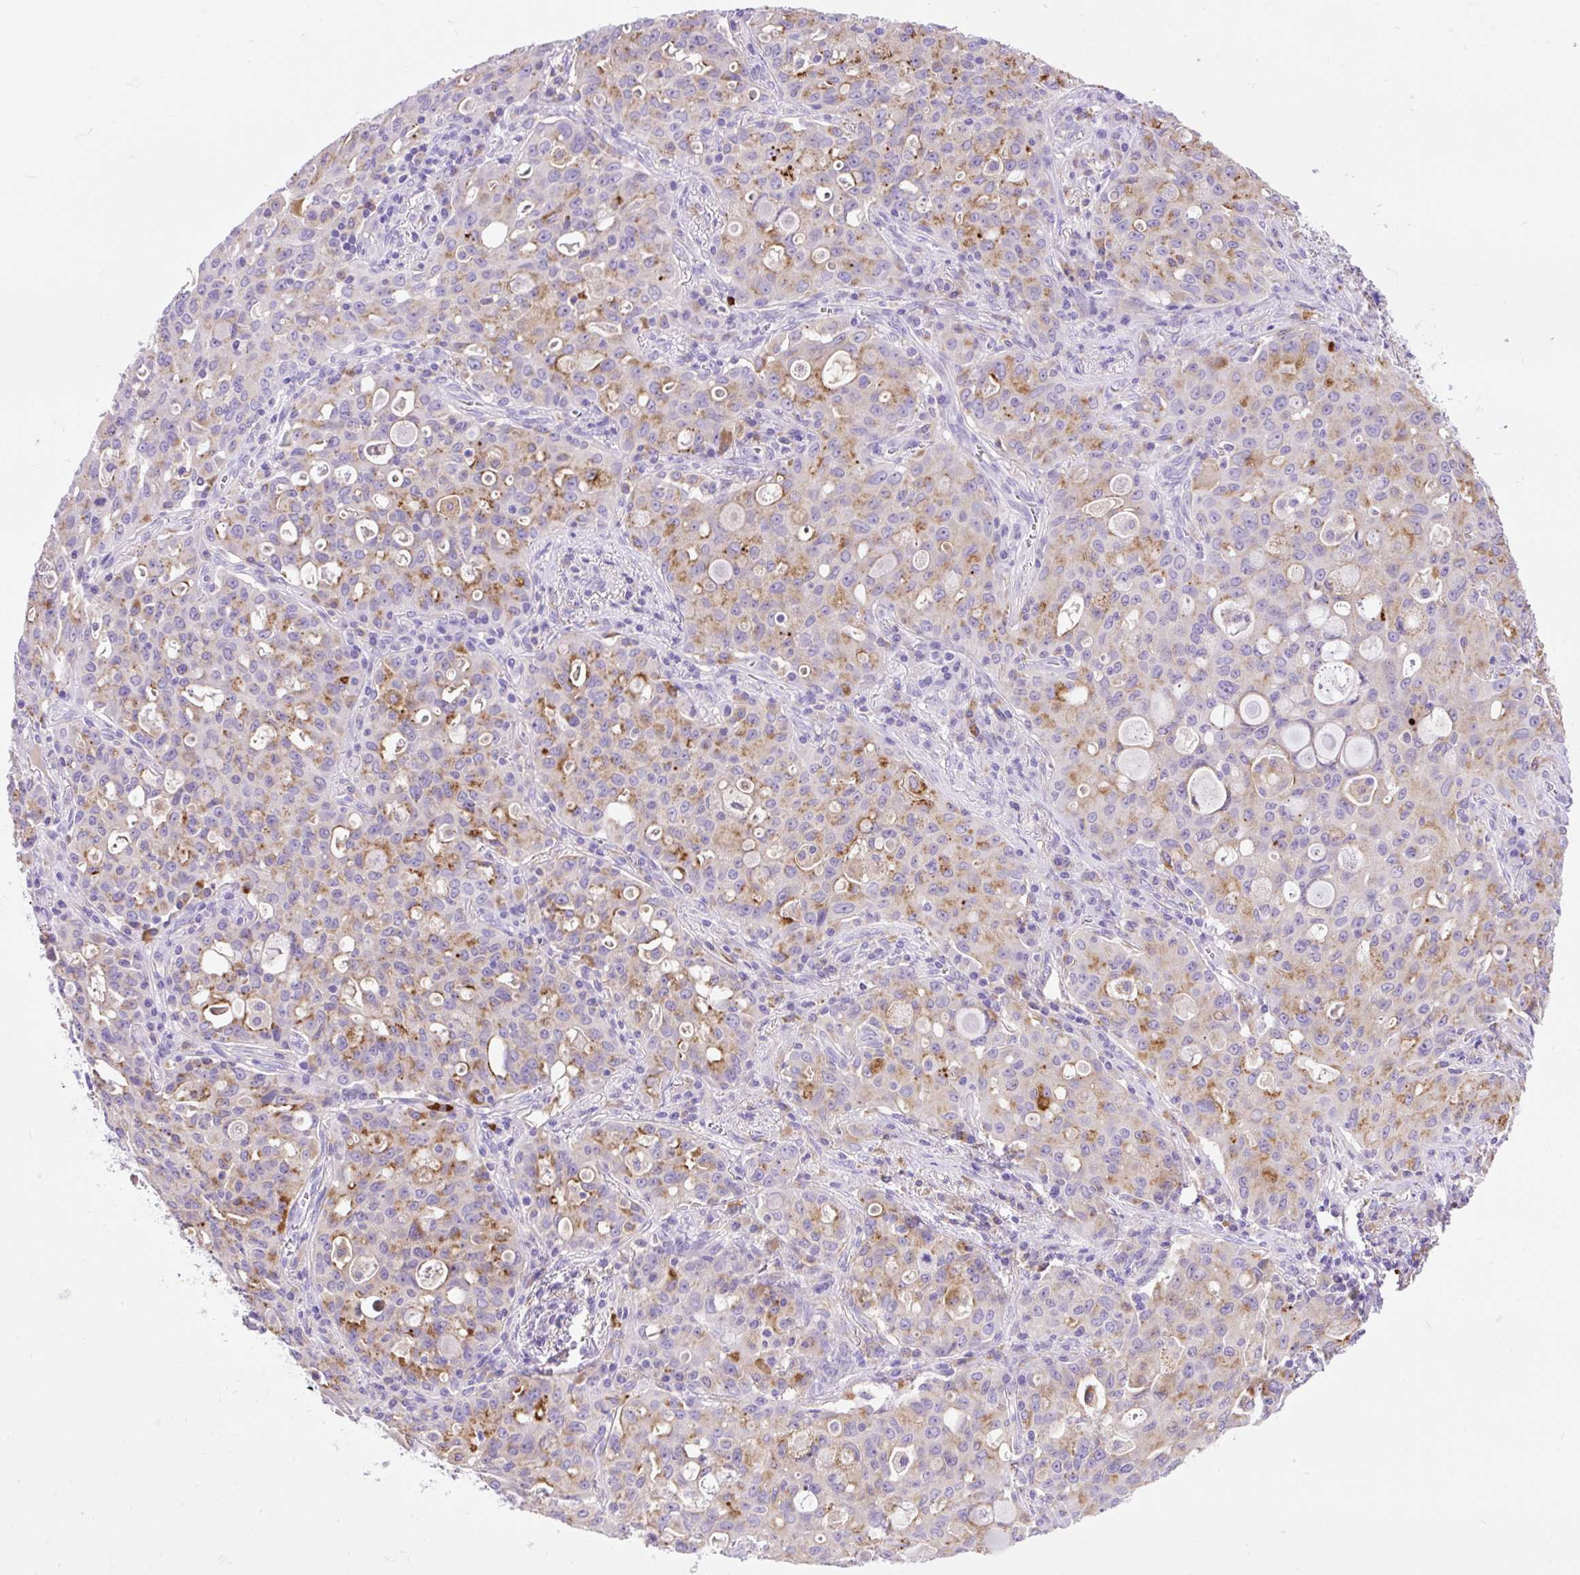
{"staining": {"intensity": "moderate", "quantity": "25%-75%", "location": "cytoplasmic/membranous"}, "tissue": "lung cancer", "cell_type": "Tumor cells", "image_type": "cancer", "snomed": [{"axis": "morphology", "description": "Adenocarcinoma, NOS"}, {"axis": "topography", "description": "Lung"}], "caption": "About 25%-75% of tumor cells in adenocarcinoma (lung) demonstrate moderate cytoplasmic/membranous protein staining as visualized by brown immunohistochemical staining.", "gene": "HEXB", "patient": {"sex": "female", "age": 44}}